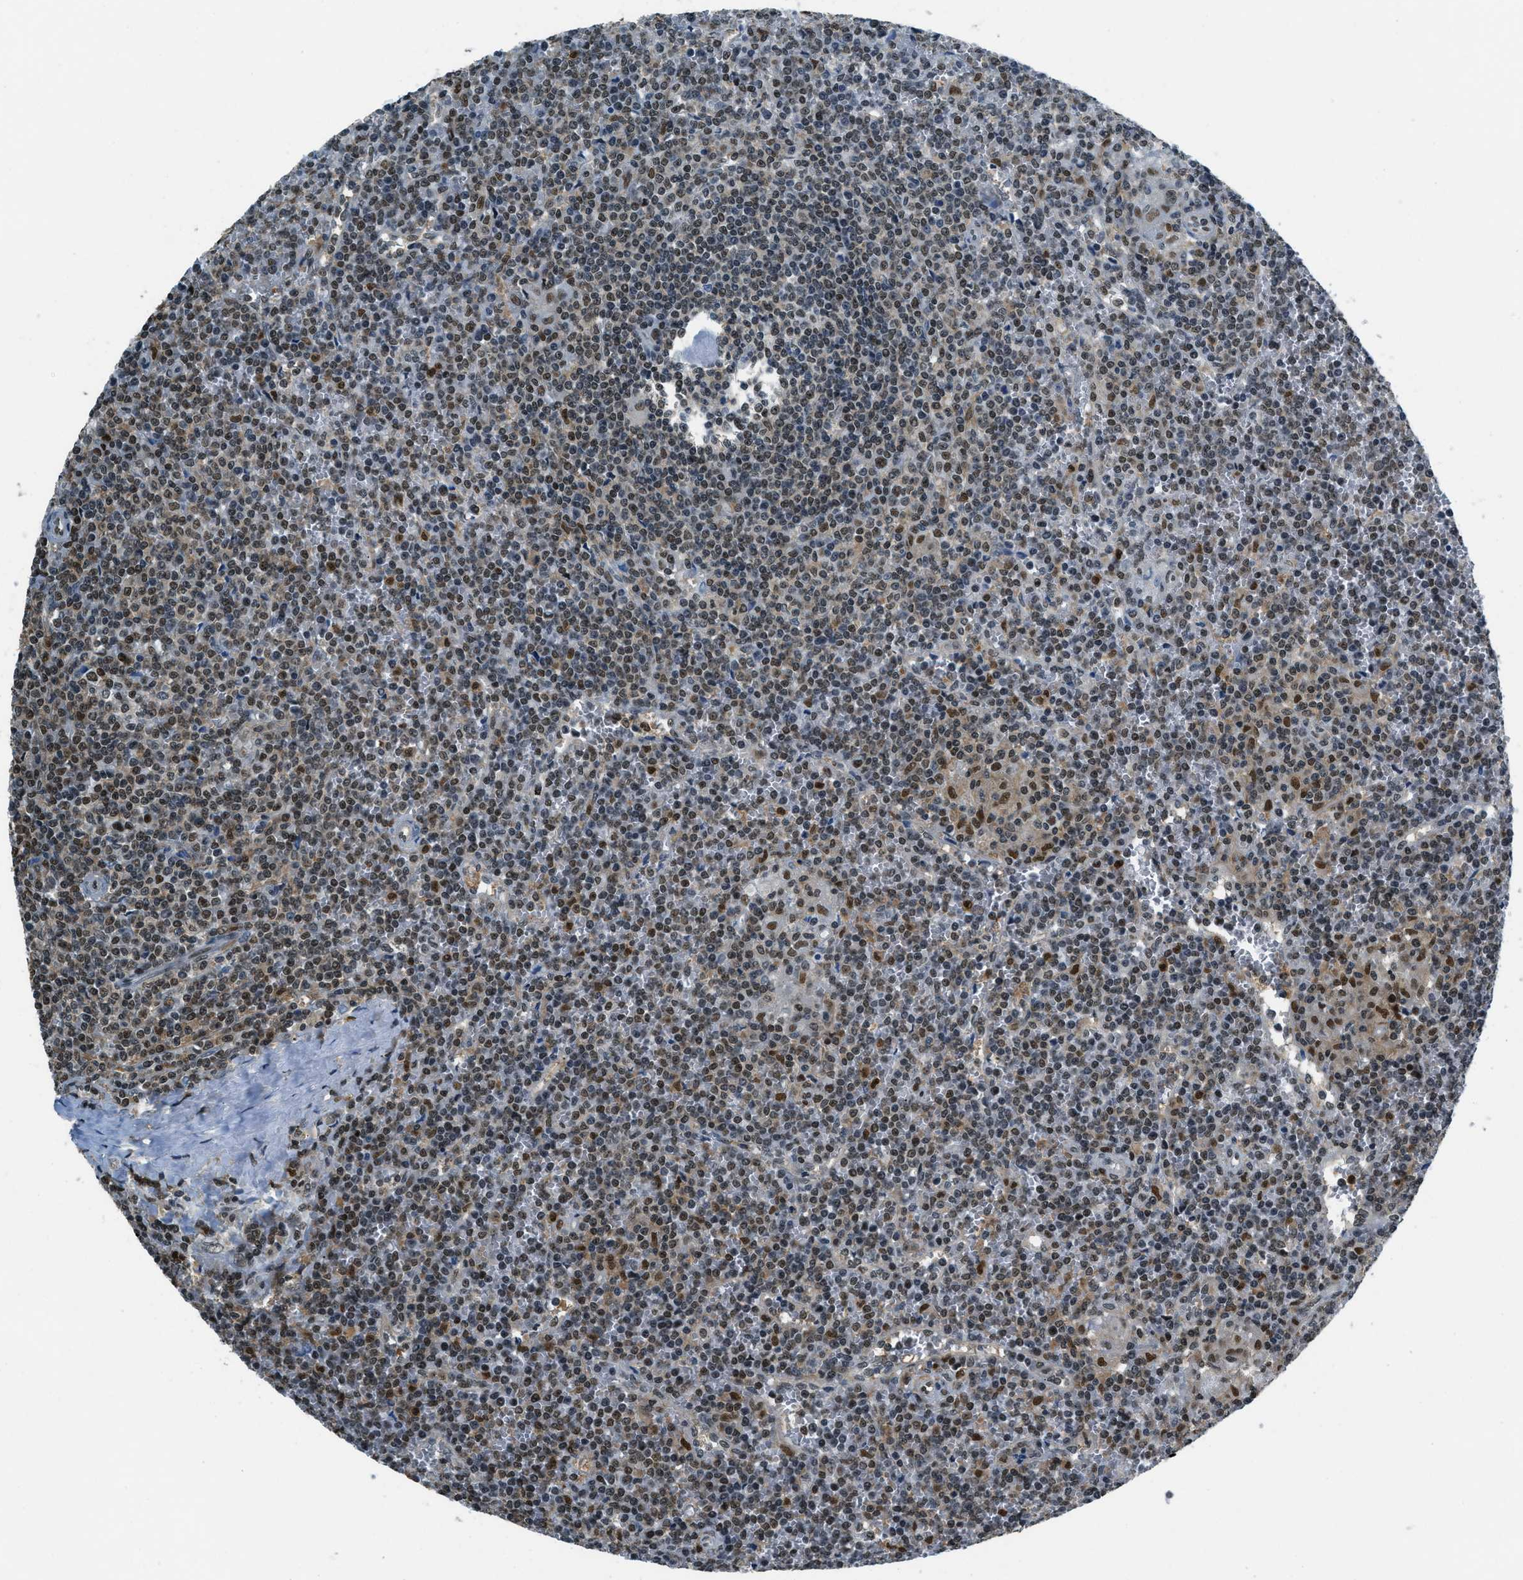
{"staining": {"intensity": "strong", "quantity": ">75%", "location": "nuclear"}, "tissue": "lymphoma", "cell_type": "Tumor cells", "image_type": "cancer", "snomed": [{"axis": "morphology", "description": "Malignant lymphoma, non-Hodgkin's type, Low grade"}, {"axis": "topography", "description": "Spleen"}], "caption": "This micrograph displays immunohistochemistry staining of malignant lymphoma, non-Hodgkin's type (low-grade), with high strong nuclear staining in about >75% of tumor cells.", "gene": "OGFR", "patient": {"sex": "female", "age": 19}}